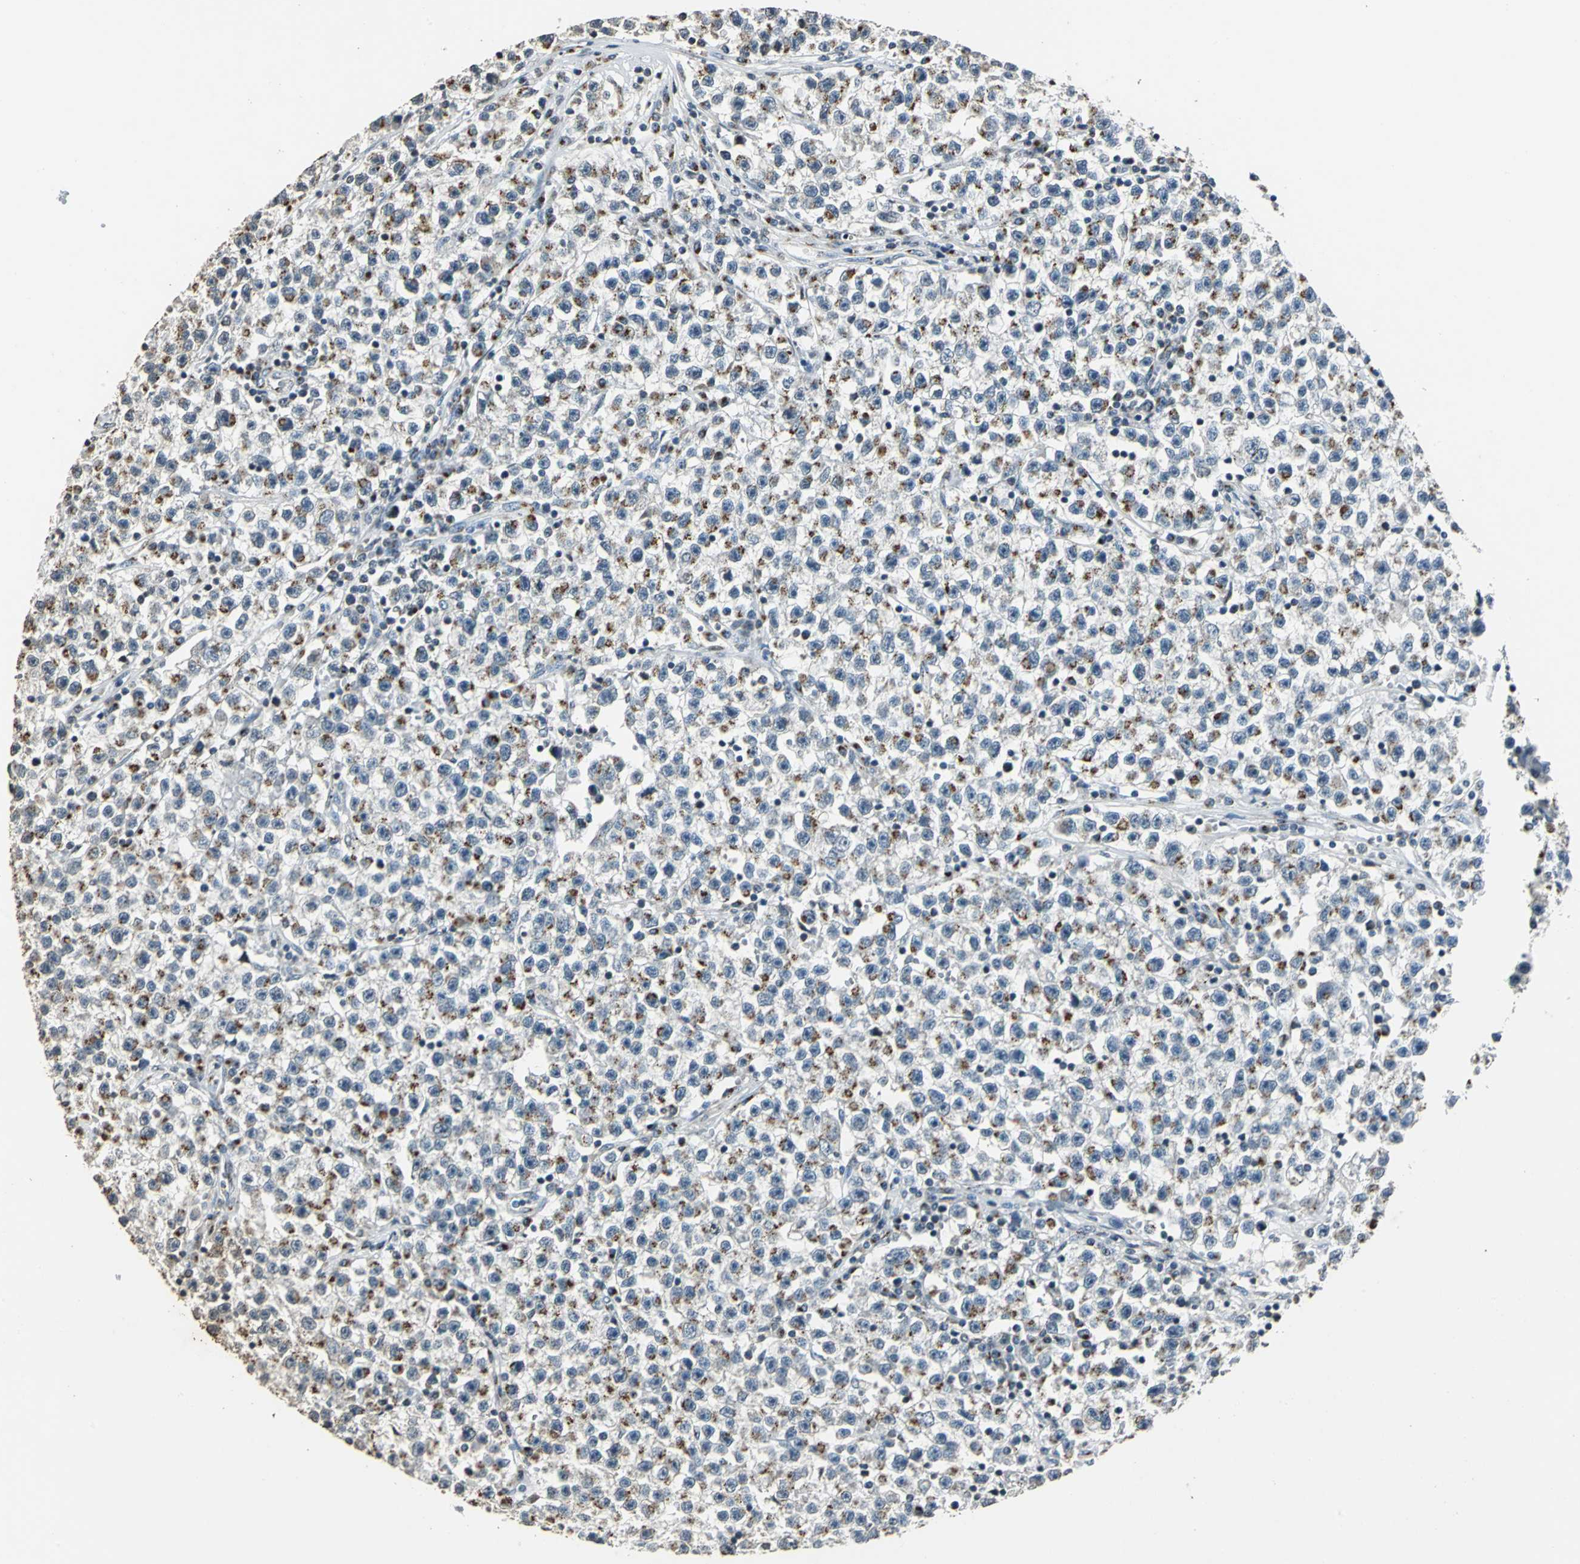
{"staining": {"intensity": "moderate", "quantity": "25%-75%", "location": "cytoplasmic/membranous"}, "tissue": "testis cancer", "cell_type": "Tumor cells", "image_type": "cancer", "snomed": [{"axis": "morphology", "description": "Seminoma, NOS"}, {"axis": "topography", "description": "Testis"}], "caption": "This photomicrograph demonstrates immunohistochemistry (IHC) staining of human seminoma (testis), with medium moderate cytoplasmic/membranous positivity in approximately 25%-75% of tumor cells.", "gene": "TMEM115", "patient": {"sex": "male", "age": 22}}